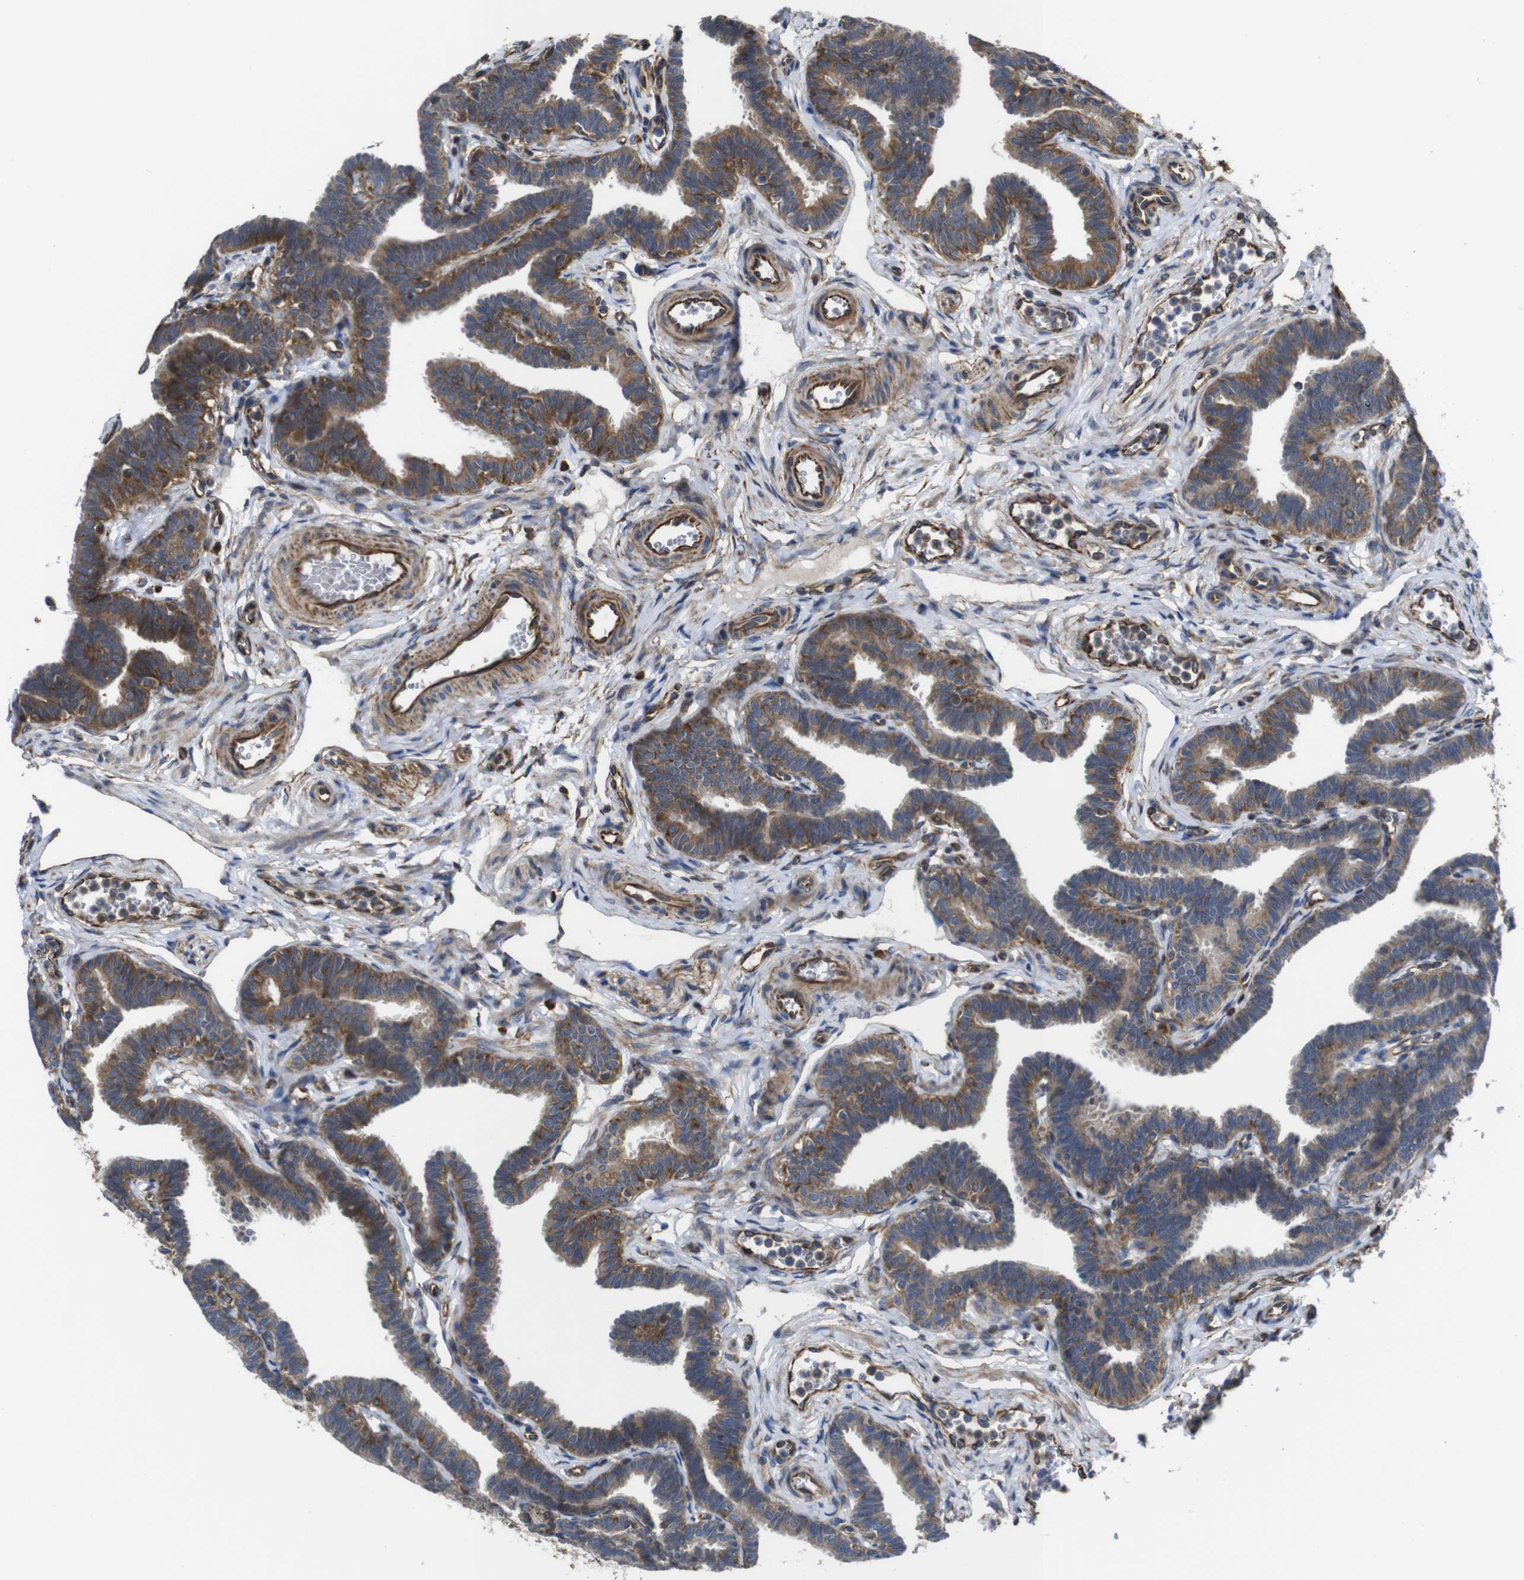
{"staining": {"intensity": "moderate", "quantity": ">75%", "location": "cytoplasmic/membranous"}, "tissue": "fallopian tube", "cell_type": "Glandular cells", "image_type": "normal", "snomed": [{"axis": "morphology", "description": "Normal tissue, NOS"}, {"axis": "topography", "description": "Fallopian tube"}, {"axis": "topography", "description": "Ovary"}], "caption": "This image exhibits immunohistochemistry (IHC) staining of normal fallopian tube, with medium moderate cytoplasmic/membranous expression in about >75% of glandular cells.", "gene": "POMK", "patient": {"sex": "female", "age": 23}}